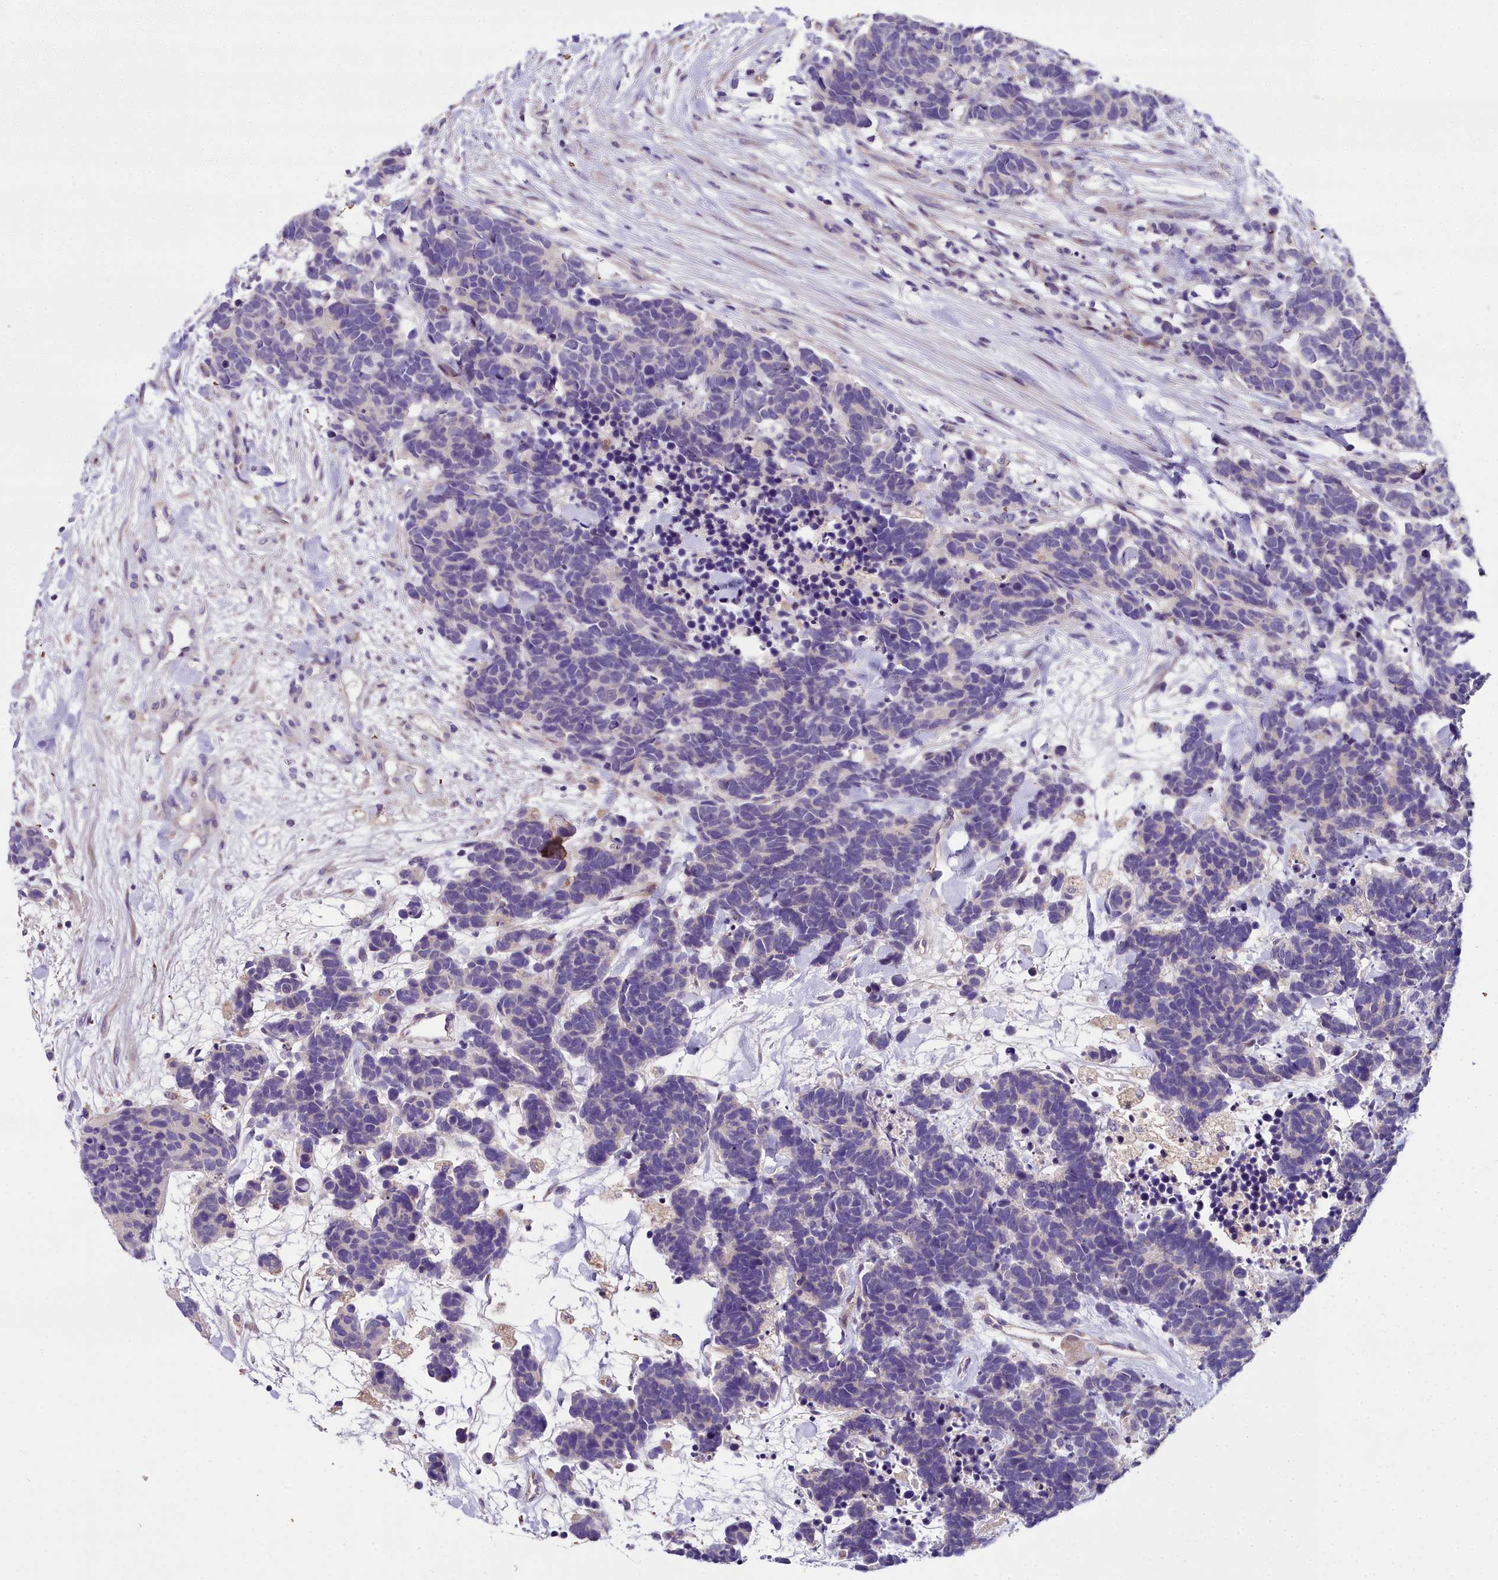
{"staining": {"intensity": "negative", "quantity": "none", "location": "none"}, "tissue": "carcinoid", "cell_type": "Tumor cells", "image_type": "cancer", "snomed": [{"axis": "morphology", "description": "Carcinoma, NOS"}, {"axis": "morphology", "description": "Carcinoid, malignant, NOS"}, {"axis": "topography", "description": "Prostate"}], "caption": "Tumor cells show no significant protein positivity in carcinoid (malignant). Brightfield microscopy of immunohistochemistry stained with DAB (3,3'-diaminobenzidine) (brown) and hematoxylin (blue), captured at high magnification.", "gene": "NT5M", "patient": {"sex": "male", "age": 57}}